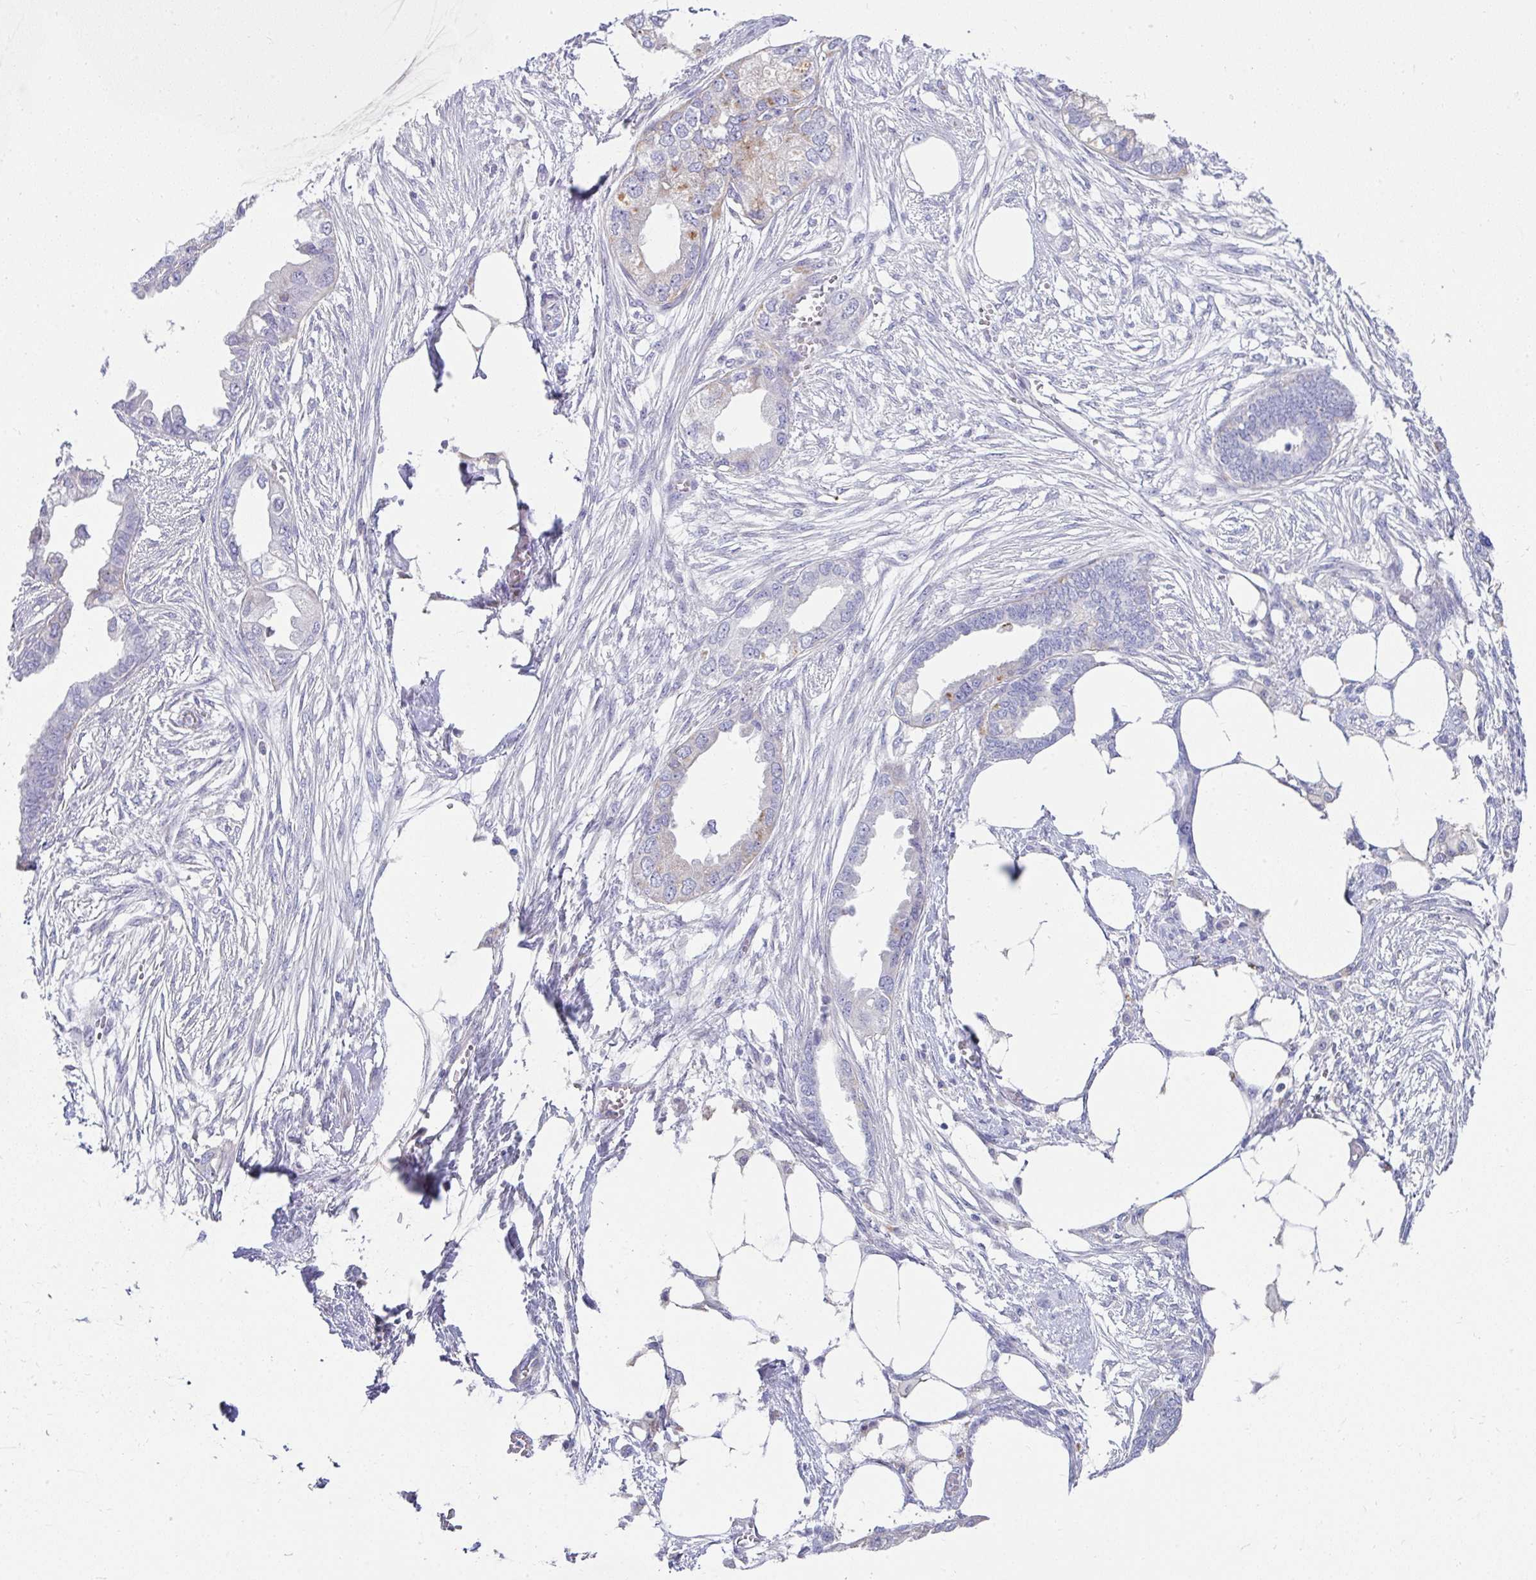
{"staining": {"intensity": "moderate", "quantity": "<25%", "location": "cytoplasmic/membranous"}, "tissue": "endometrial cancer", "cell_type": "Tumor cells", "image_type": "cancer", "snomed": [{"axis": "morphology", "description": "Adenocarcinoma, NOS"}, {"axis": "morphology", "description": "Adenocarcinoma, metastatic, NOS"}, {"axis": "topography", "description": "Adipose tissue"}, {"axis": "topography", "description": "Endometrium"}], "caption": "An immunohistochemistry (IHC) photomicrograph of tumor tissue is shown. Protein staining in brown shows moderate cytoplasmic/membranous positivity in endometrial cancer (metastatic adenocarcinoma) within tumor cells.", "gene": "ZNF33A", "patient": {"sex": "female", "age": 67}}